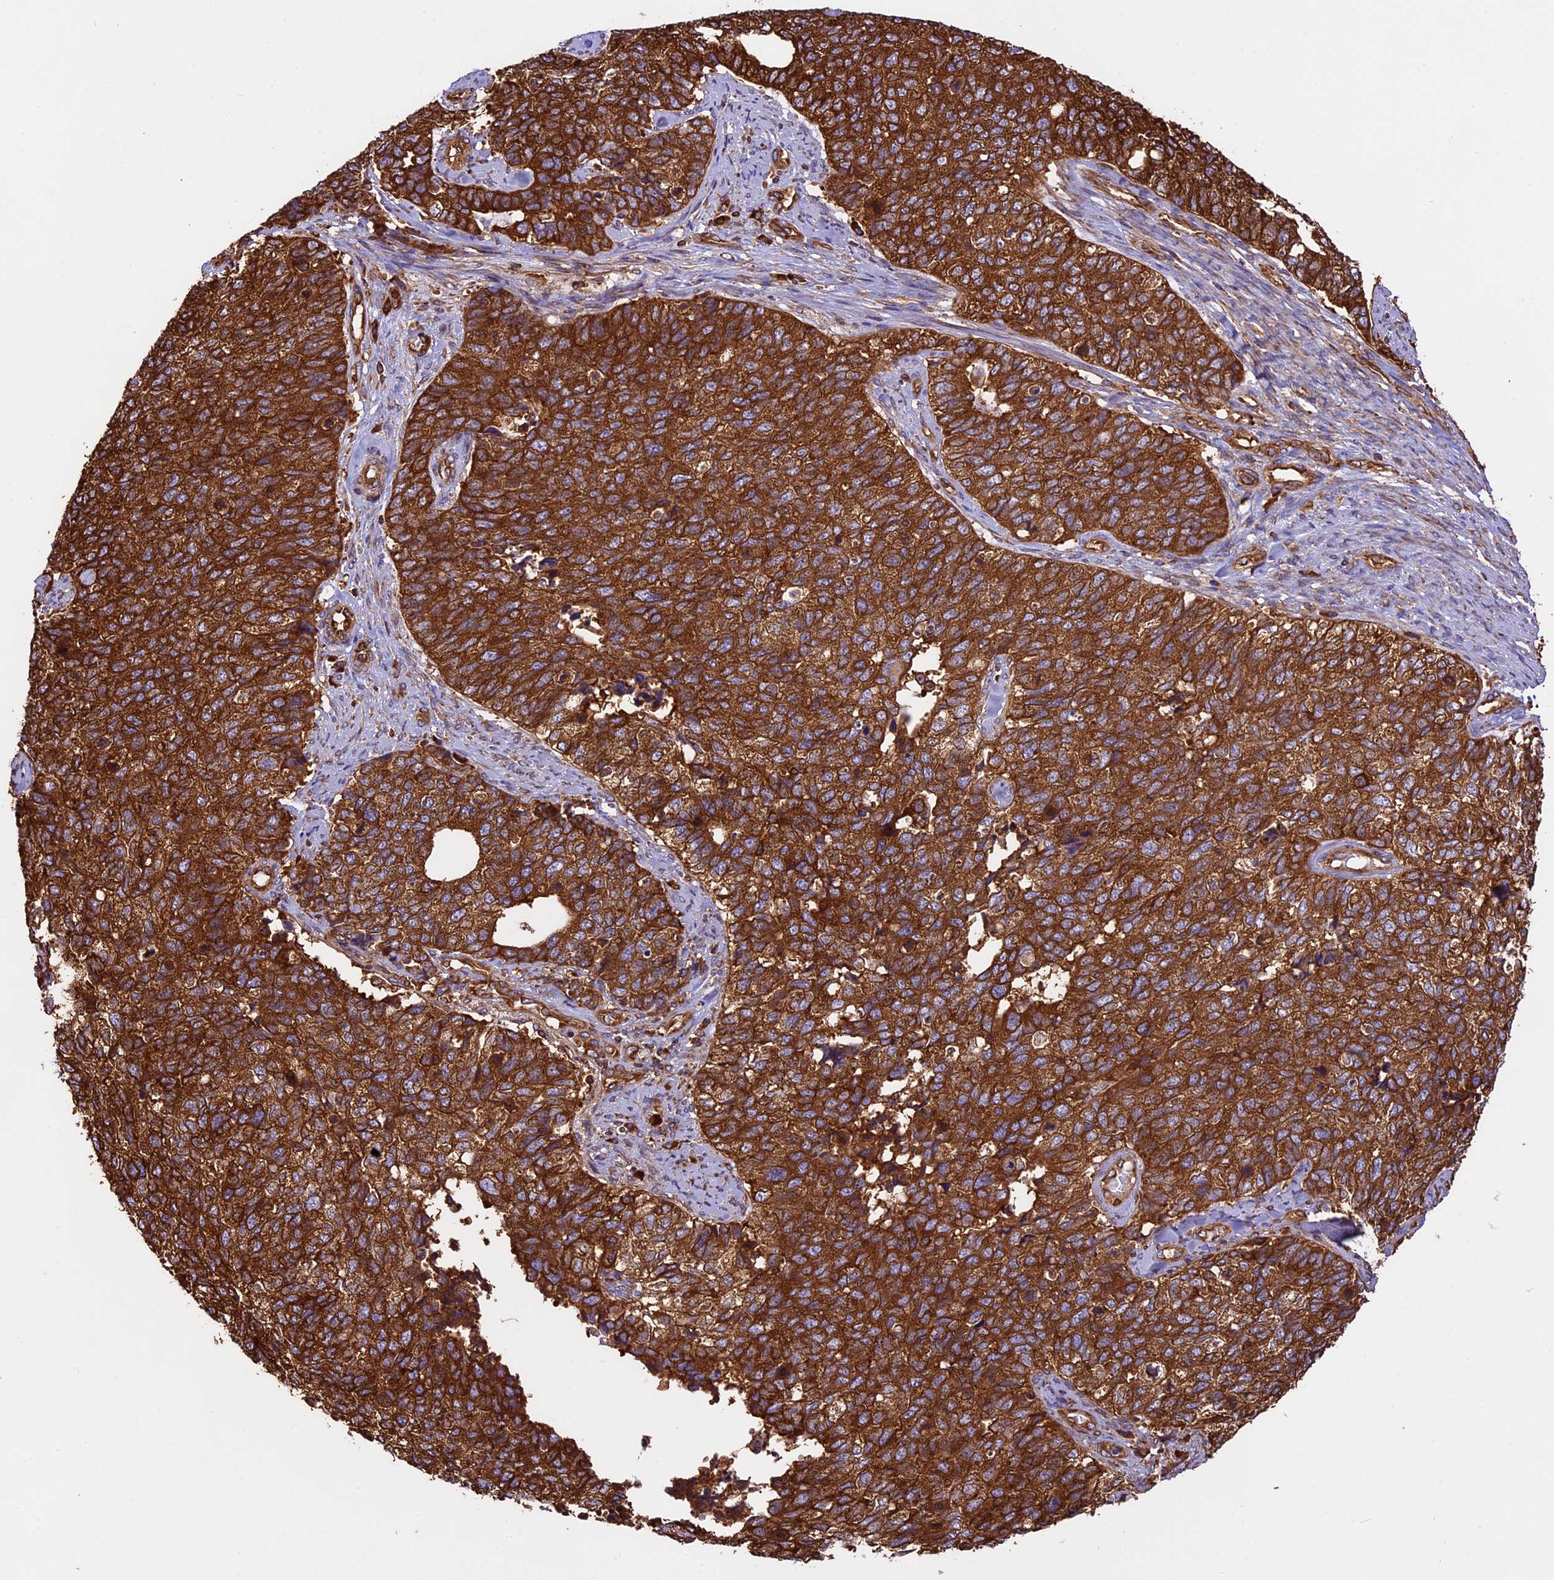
{"staining": {"intensity": "strong", "quantity": ">75%", "location": "cytoplasmic/membranous"}, "tissue": "cervical cancer", "cell_type": "Tumor cells", "image_type": "cancer", "snomed": [{"axis": "morphology", "description": "Squamous cell carcinoma, NOS"}, {"axis": "topography", "description": "Cervix"}], "caption": "Cervical cancer (squamous cell carcinoma) was stained to show a protein in brown. There is high levels of strong cytoplasmic/membranous staining in approximately >75% of tumor cells. The protein of interest is shown in brown color, while the nuclei are stained blue.", "gene": "KARS1", "patient": {"sex": "female", "age": 63}}